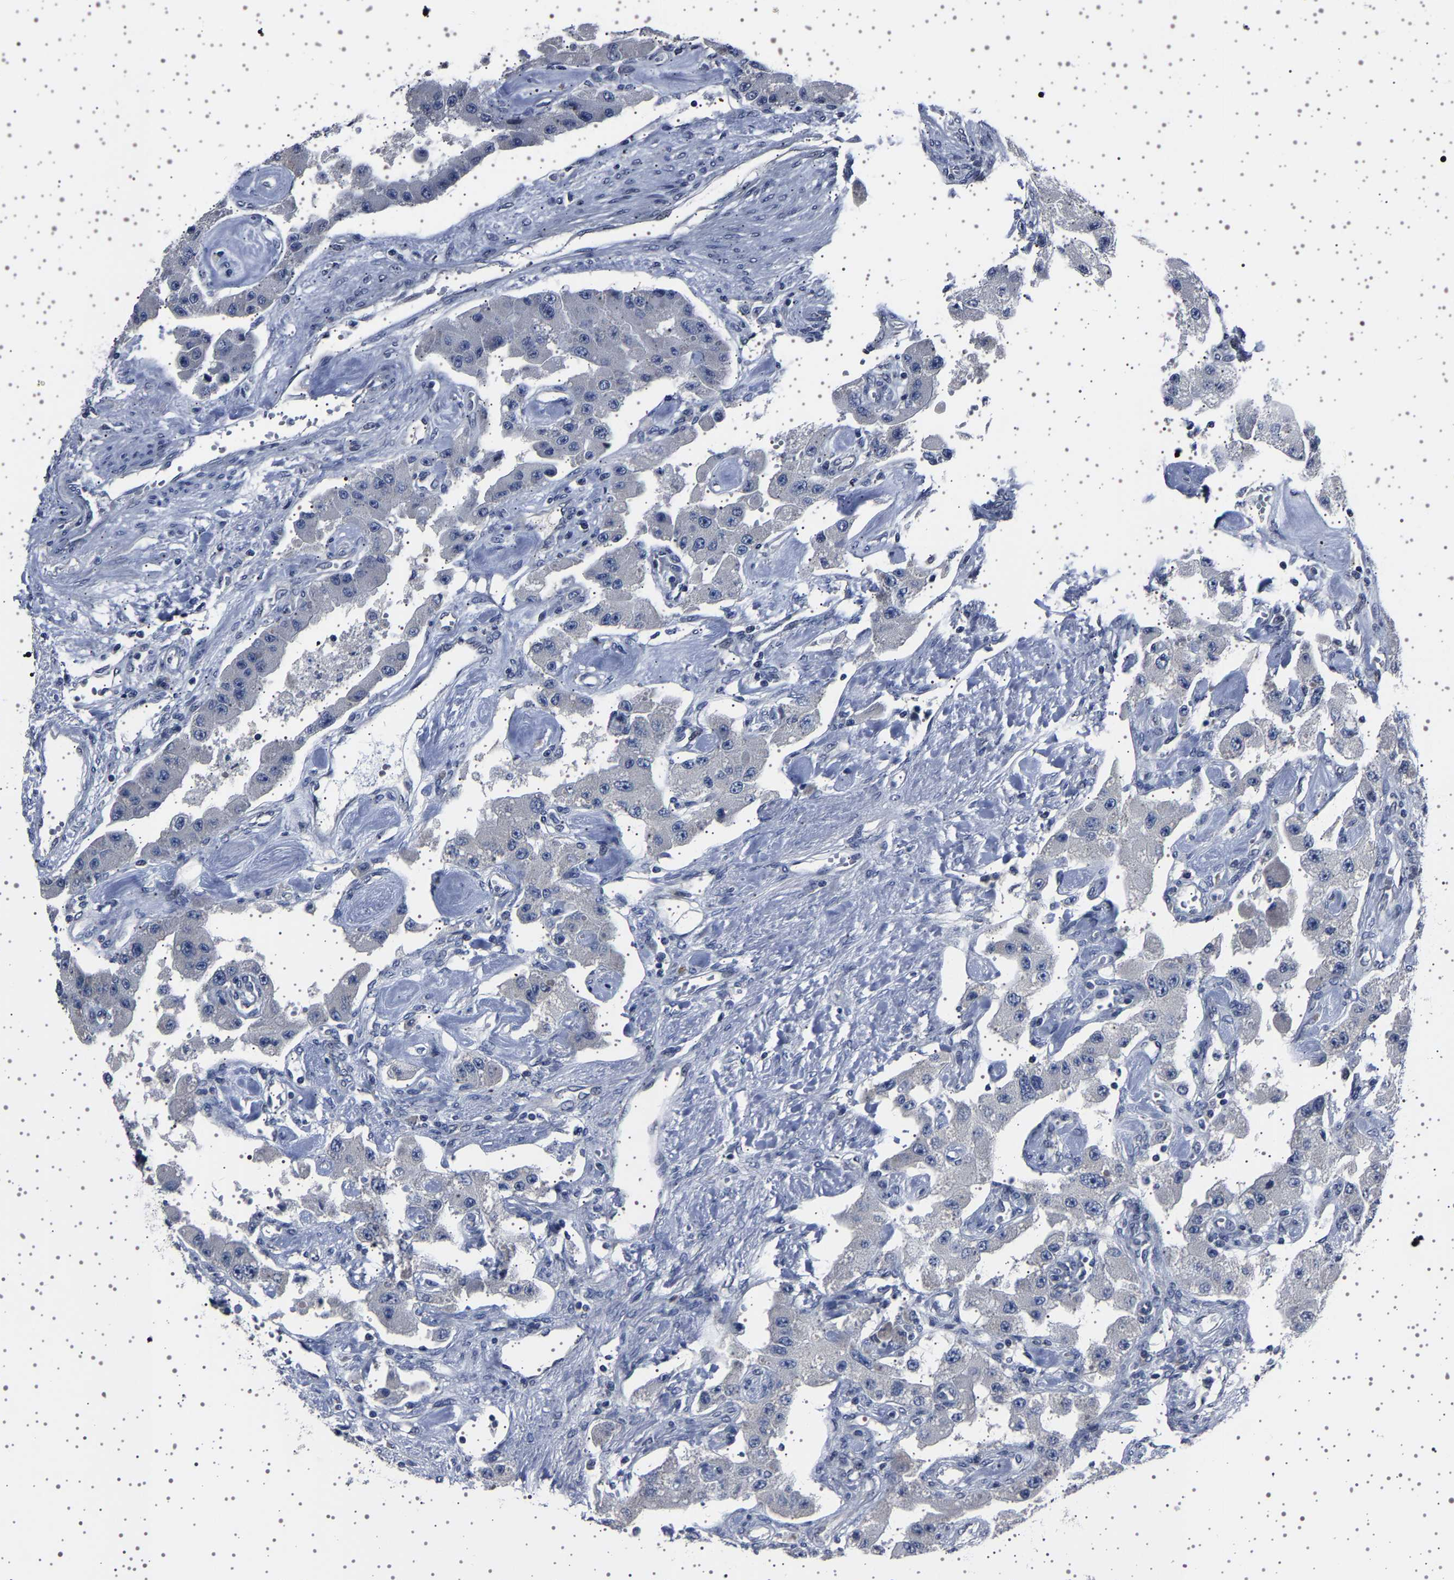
{"staining": {"intensity": "negative", "quantity": "none", "location": "none"}, "tissue": "carcinoid", "cell_type": "Tumor cells", "image_type": "cancer", "snomed": [{"axis": "morphology", "description": "Carcinoid, malignant, NOS"}, {"axis": "topography", "description": "Pancreas"}], "caption": "High power microscopy image of an immunohistochemistry (IHC) image of carcinoid, revealing no significant staining in tumor cells.", "gene": "IL10RB", "patient": {"sex": "male", "age": 41}}